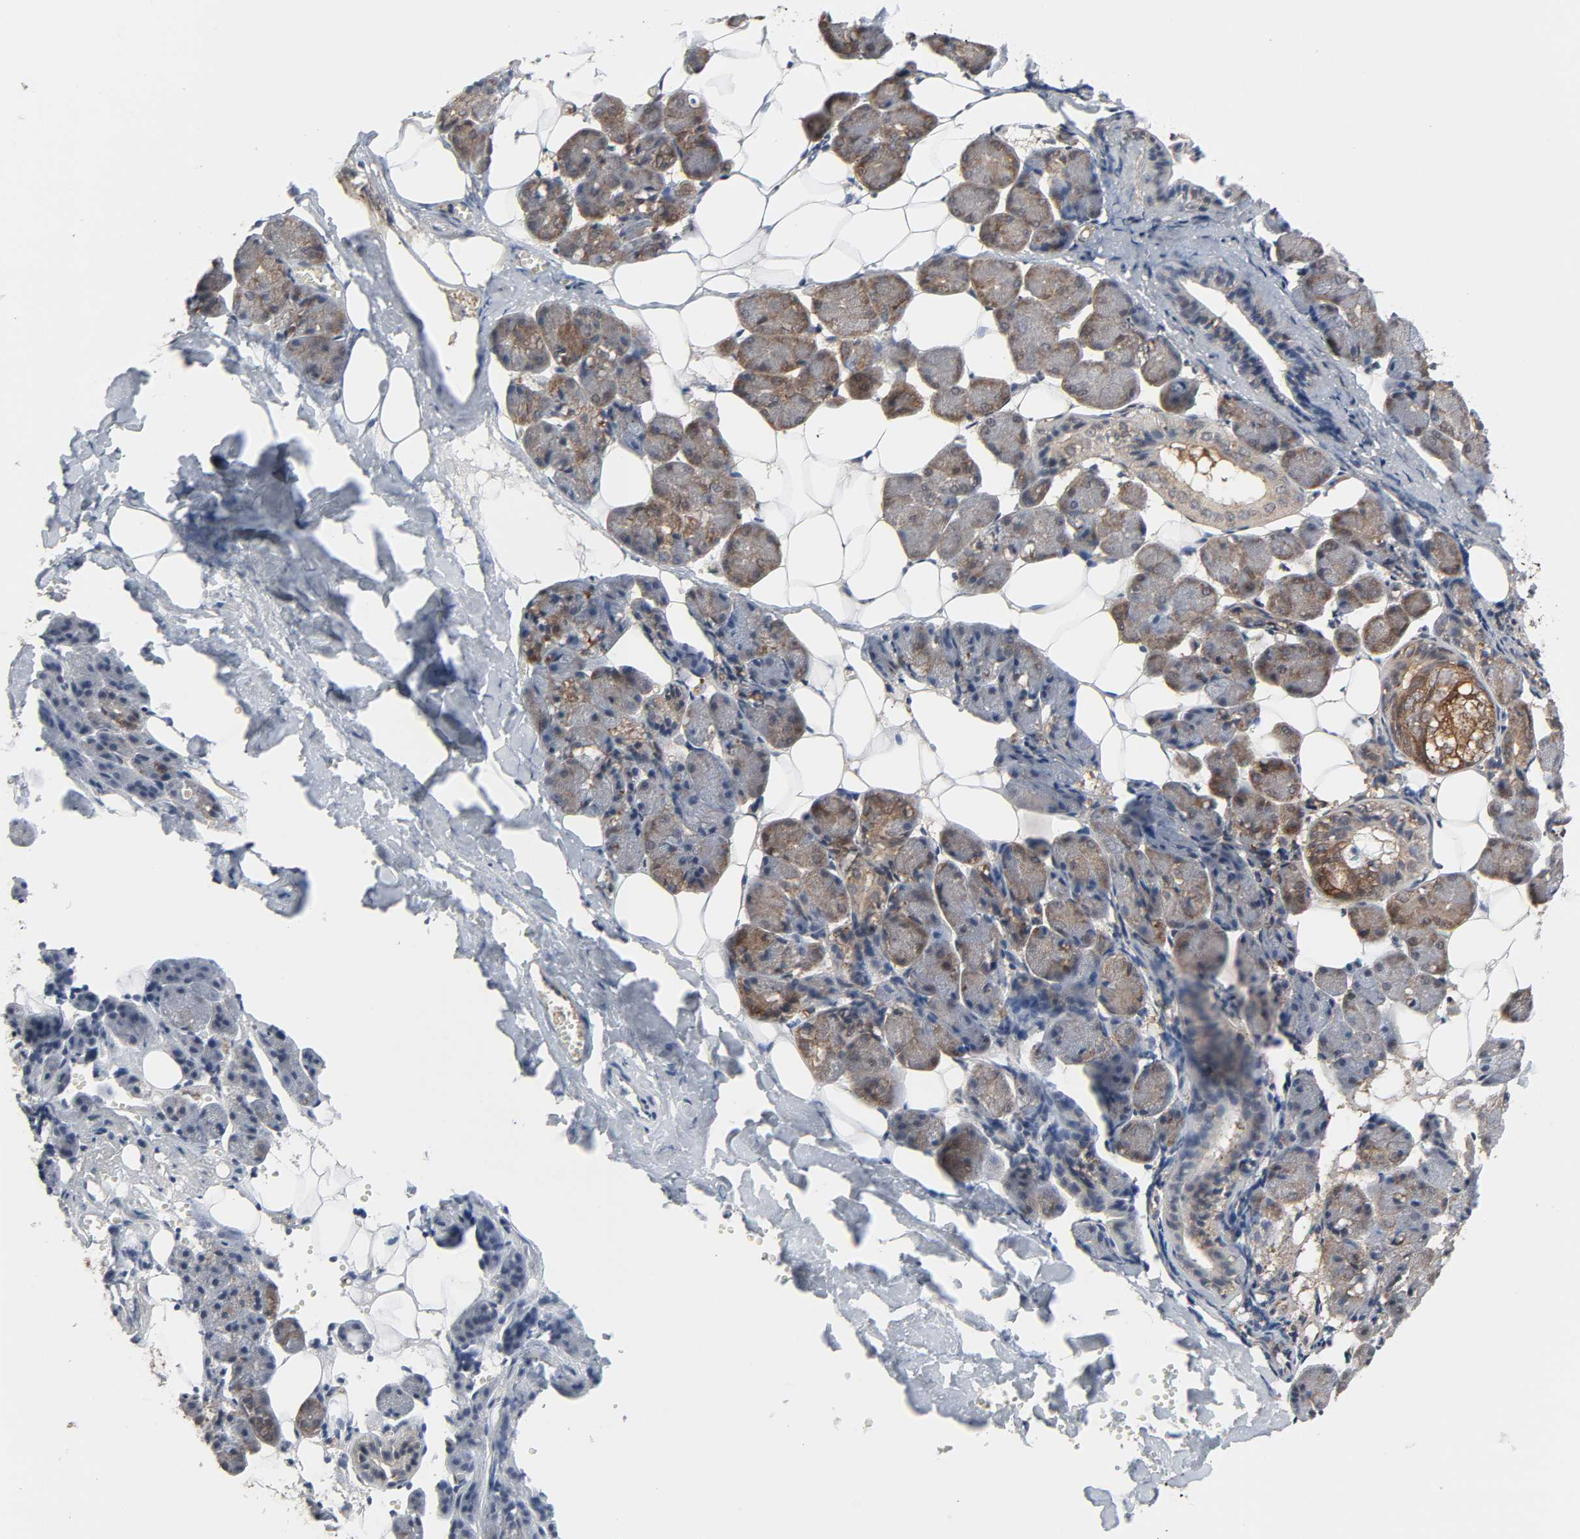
{"staining": {"intensity": "weak", "quantity": "25%-75%", "location": "cytoplasmic/membranous"}, "tissue": "salivary gland", "cell_type": "Glandular cells", "image_type": "normal", "snomed": [{"axis": "morphology", "description": "Normal tissue, NOS"}, {"axis": "morphology", "description": "Adenoma, NOS"}, {"axis": "topography", "description": "Salivary gland"}], "caption": "An image of salivary gland stained for a protein reveals weak cytoplasmic/membranous brown staining in glandular cells. (Brightfield microscopy of DAB IHC at high magnification).", "gene": "GSK3A", "patient": {"sex": "female", "age": 32}}